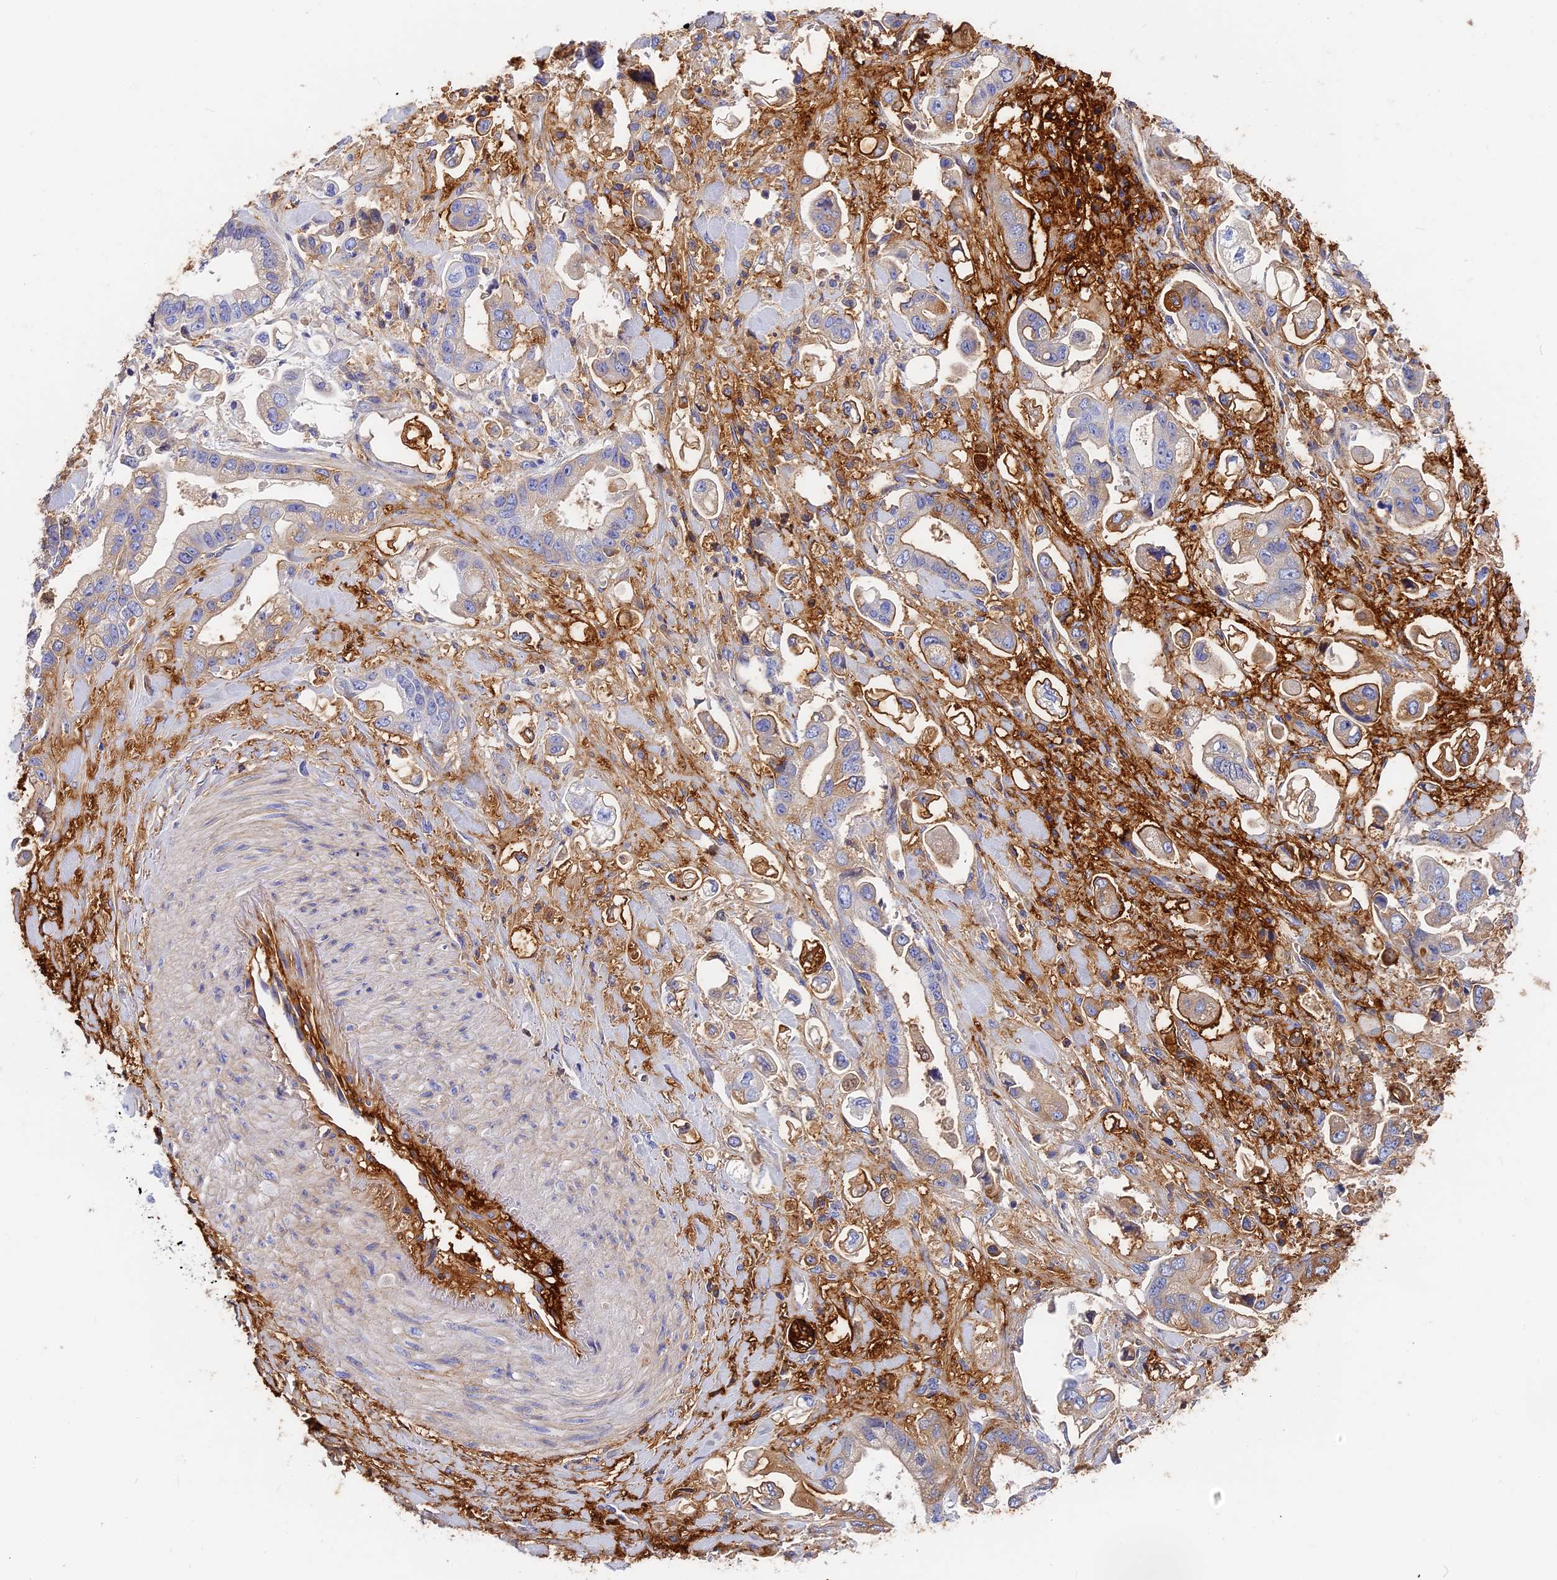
{"staining": {"intensity": "moderate", "quantity": "25%-75%", "location": "cytoplasmic/membranous"}, "tissue": "stomach cancer", "cell_type": "Tumor cells", "image_type": "cancer", "snomed": [{"axis": "morphology", "description": "Adenocarcinoma, NOS"}, {"axis": "topography", "description": "Stomach"}], "caption": "IHC staining of stomach cancer (adenocarcinoma), which reveals medium levels of moderate cytoplasmic/membranous expression in about 25%-75% of tumor cells indicating moderate cytoplasmic/membranous protein expression. The staining was performed using DAB (brown) for protein detection and nuclei were counterstained in hematoxylin (blue).", "gene": "ITIH1", "patient": {"sex": "male", "age": 62}}